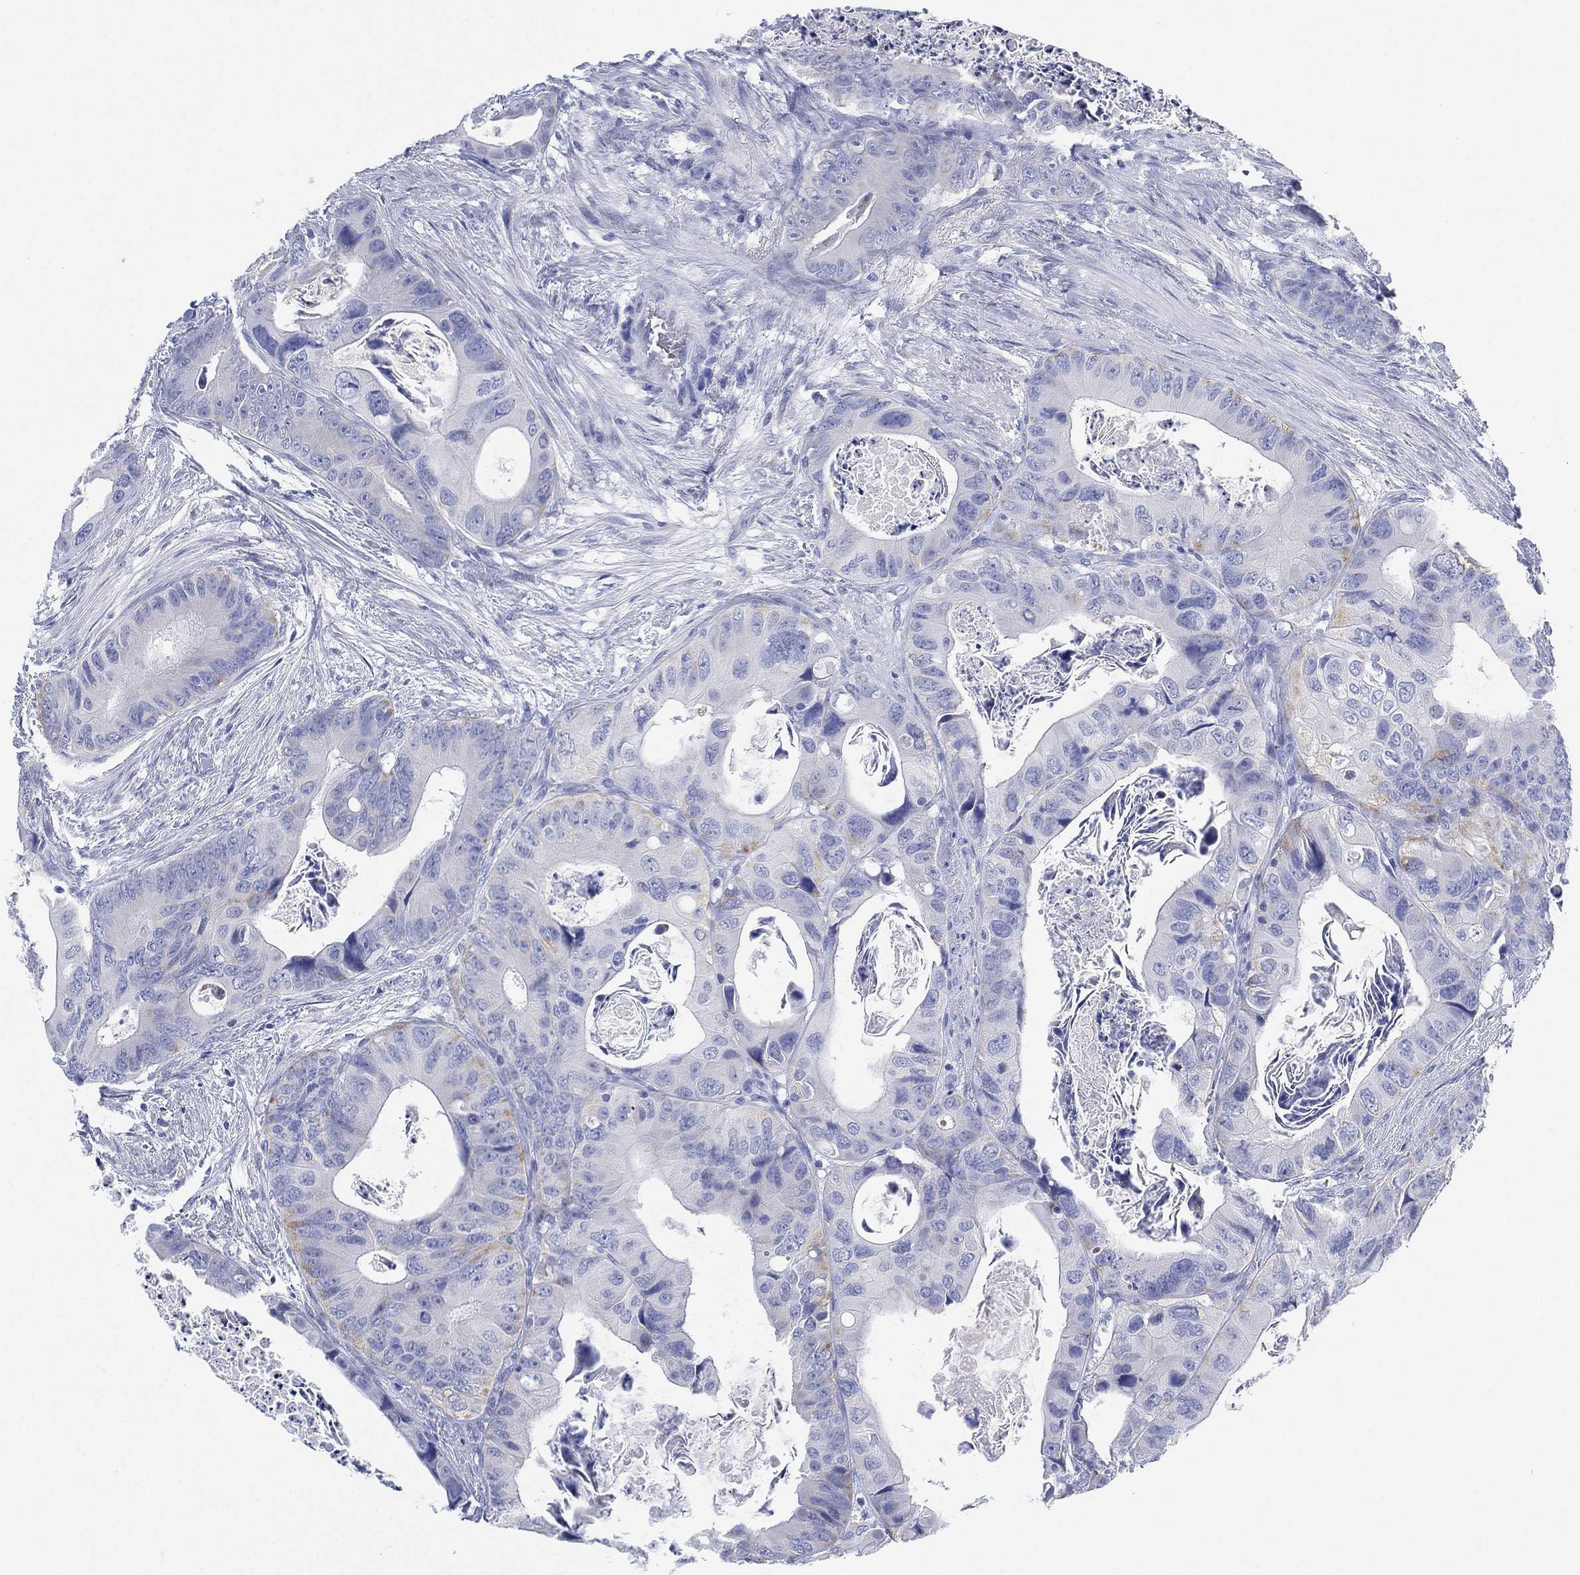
{"staining": {"intensity": "negative", "quantity": "none", "location": "none"}, "tissue": "colorectal cancer", "cell_type": "Tumor cells", "image_type": "cancer", "snomed": [{"axis": "morphology", "description": "Adenocarcinoma, NOS"}, {"axis": "topography", "description": "Rectum"}], "caption": "Immunohistochemistry (IHC) micrograph of human colorectal adenocarcinoma stained for a protein (brown), which exhibits no staining in tumor cells.", "gene": "SLC9C2", "patient": {"sex": "male", "age": 64}}